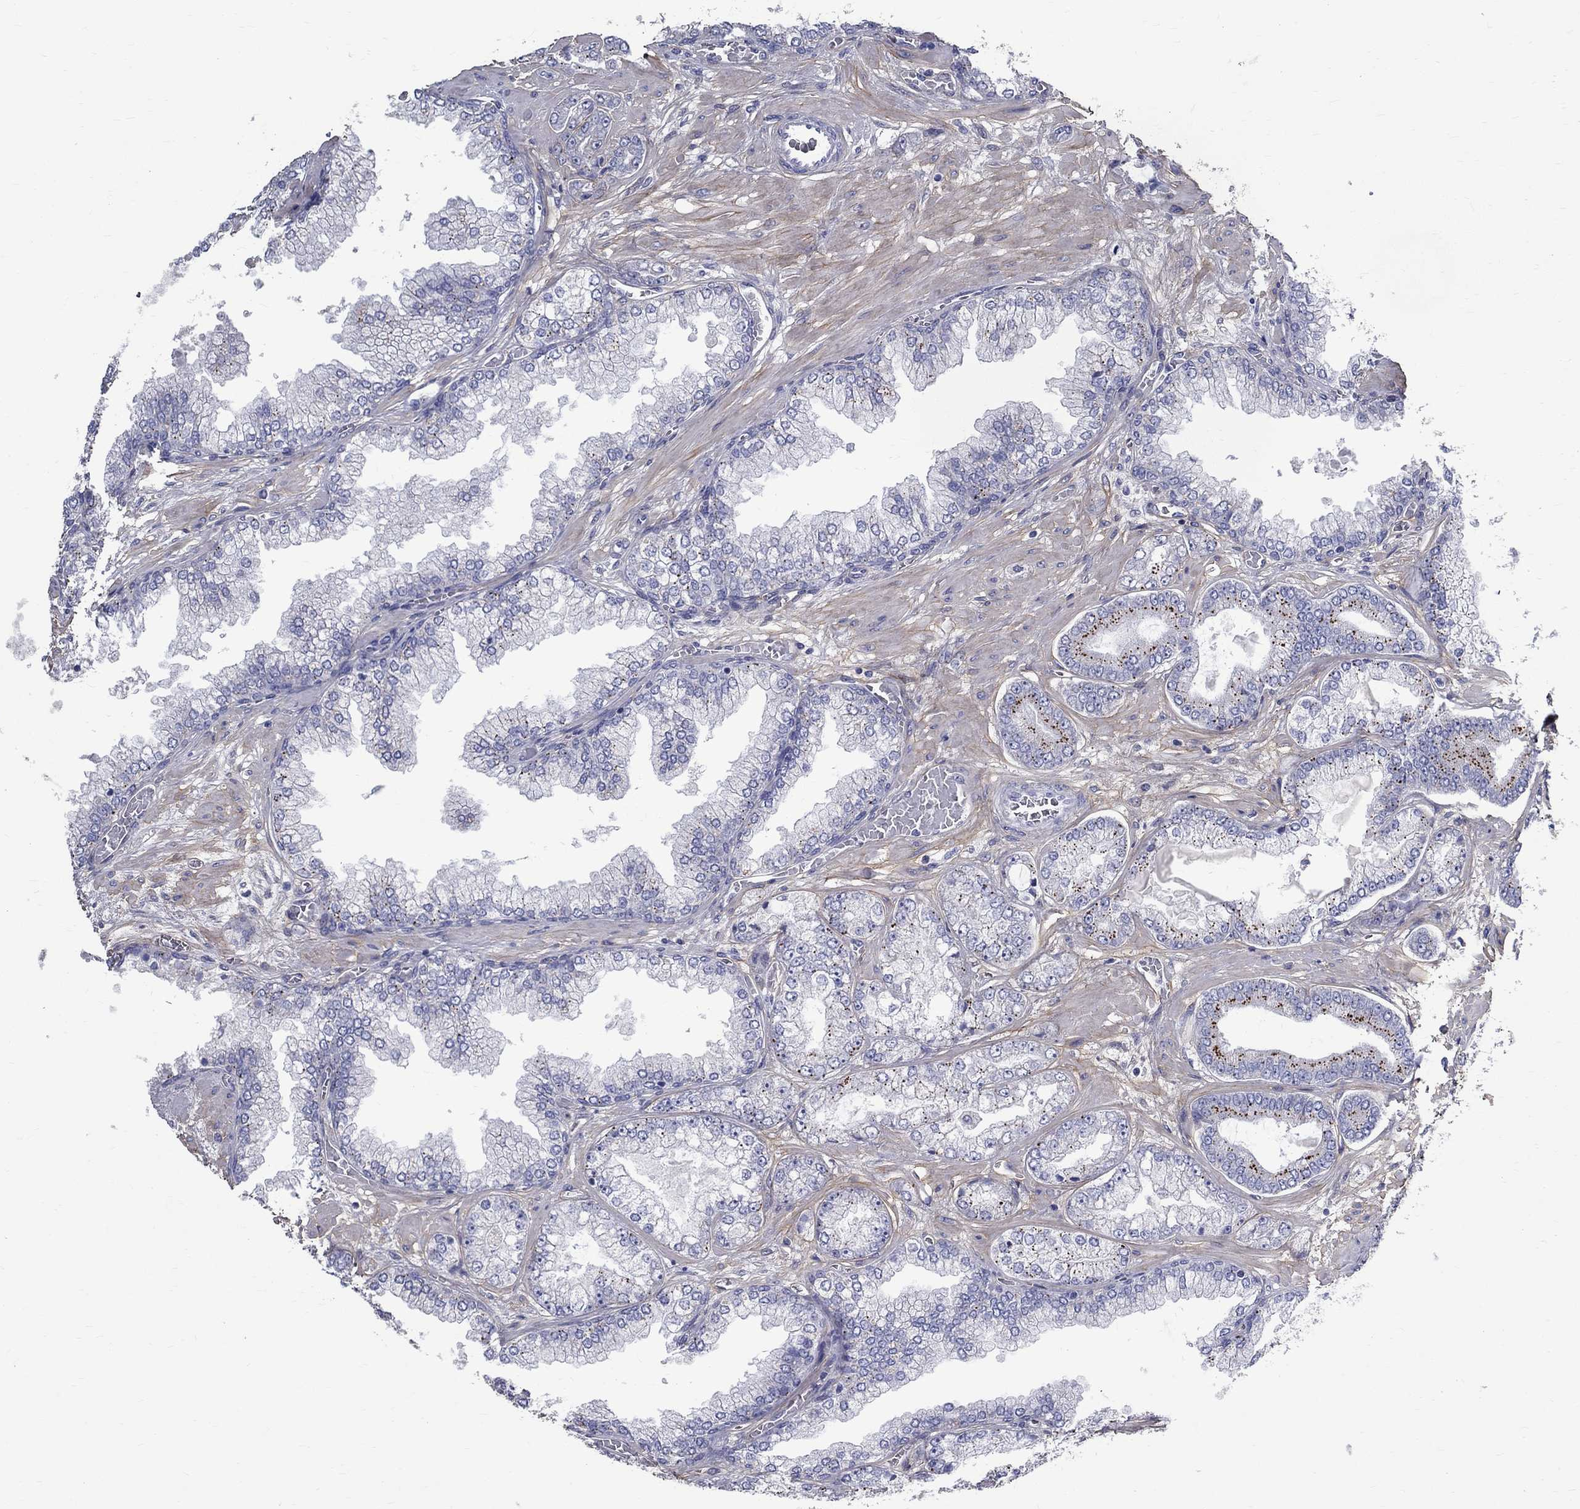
{"staining": {"intensity": "strong", "quantity": "<25%", "location": "cytoplasmic/membranous"}, "tissue": "prostate cancer", "cell_type": "Tumor cells", "image_type": "cancer", "snomed": [{"axis": "morphology", "description": "Adenocarcinoma, Low grade"}, {"axis": "topography", "description": "Prostate"}], "caption": "Prostate cancer stained with DAB immunohistochemistry (IHC) shows medium levels of strong cytoplasmic/membranous expression in about <25% of tumor cells. (DAB IHC, brown staining for protein, blue staining for nuclei).", "gene": "ANXA10", "patient": {"sex": "male", "age": 57}}